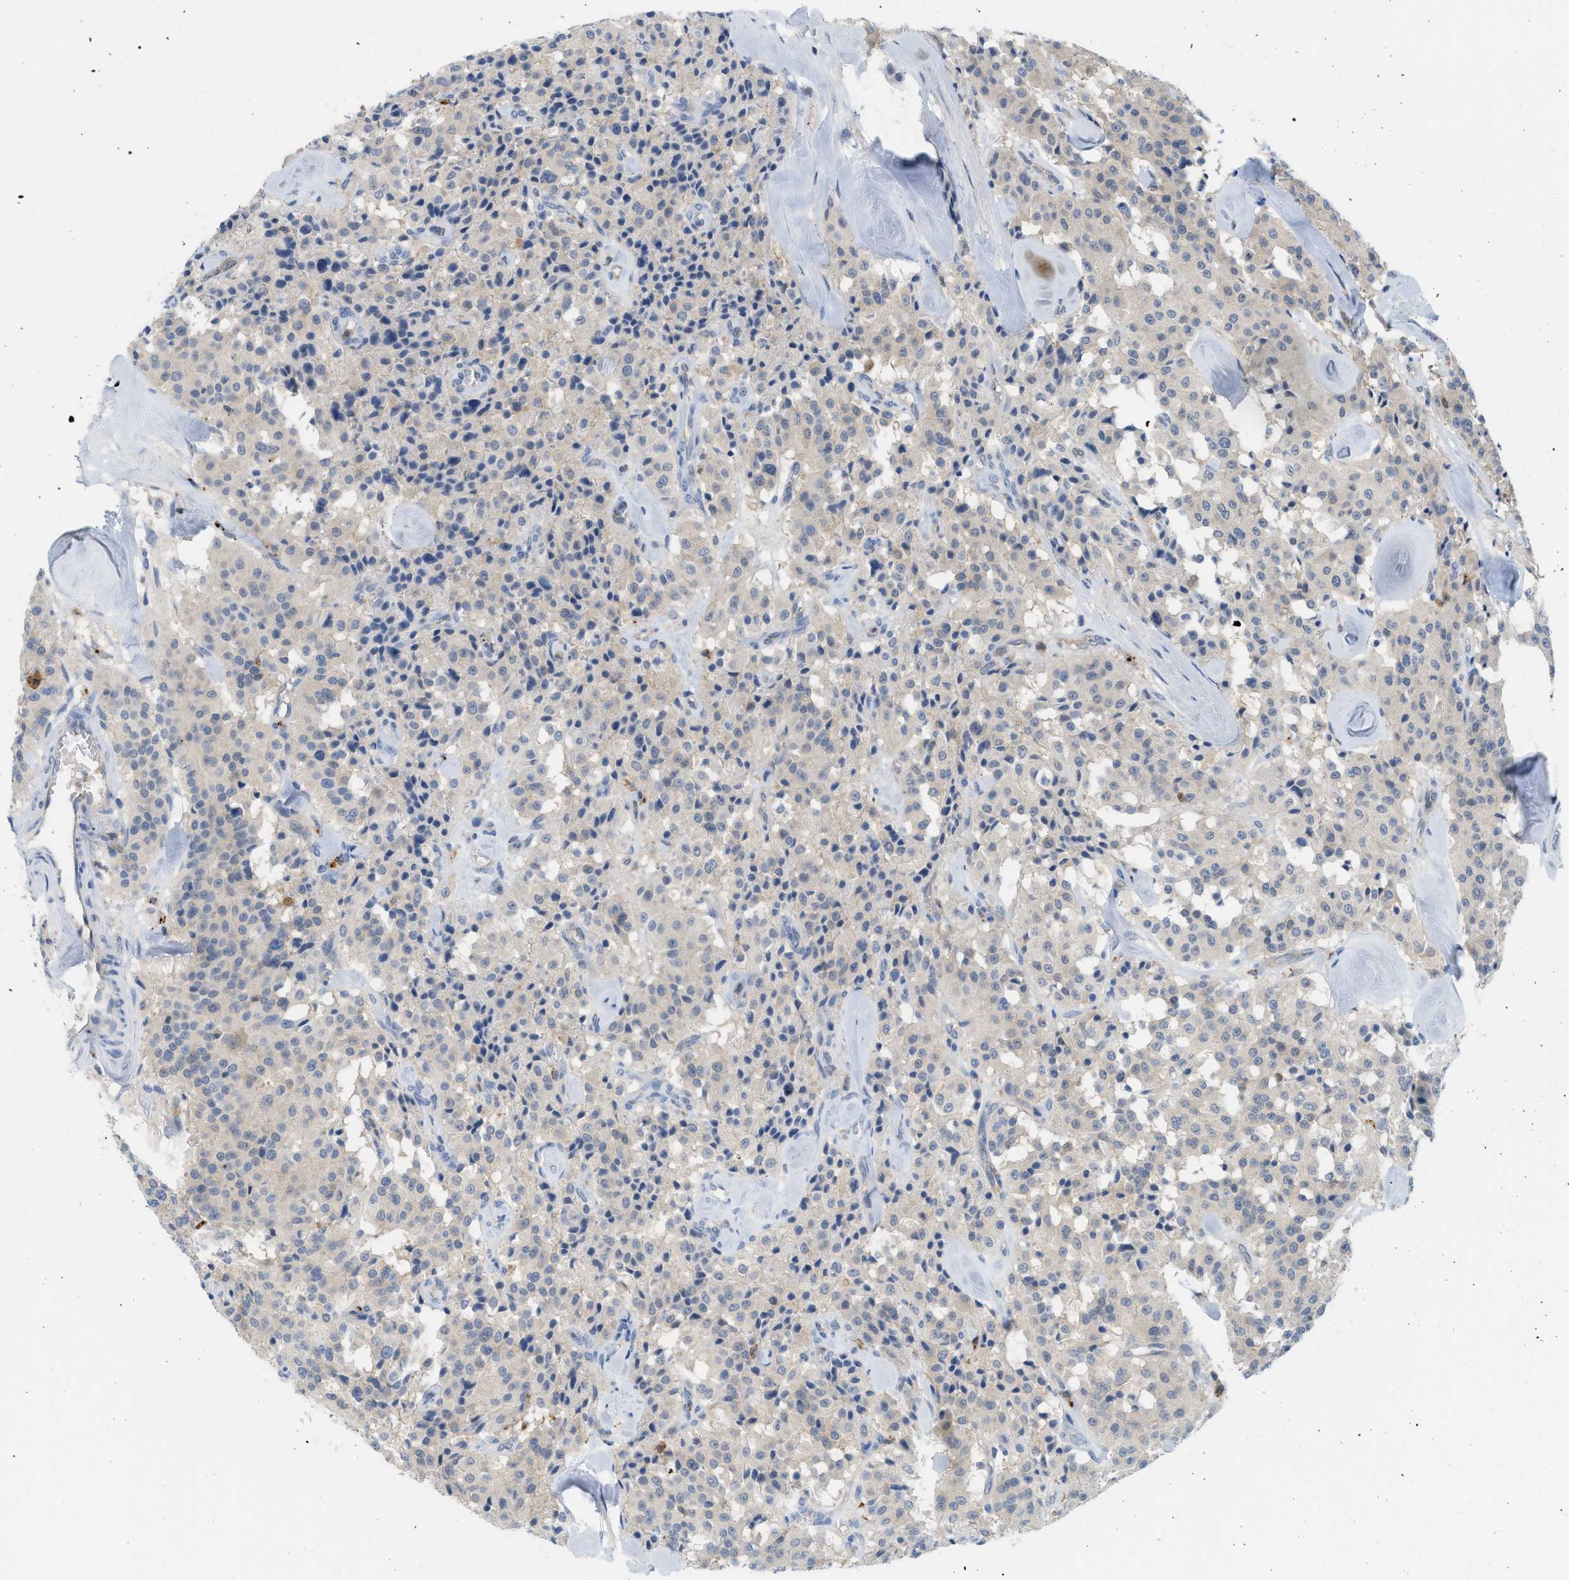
{"staining": {"intensity": "negative", "quantity": "none", "location": "none"}, "tissue": "carcinoid", "cell_type": "Tumor cells", "image_type": "cancer", "snomed": [{"axis": "morphology", "description": "Carcinoid, malignant, NOS"}, {"axis": "topography", "description": "Lung"}], "caption": "Malignant carcinoid was stained to show a protein in brown. There is no significant positivity in tumor cells. (Immunohistochemistry (ihc), brightfield microscopy, high magnification).", "gene": "CSTB", "patient": {"sex": "male", "age": 30}}